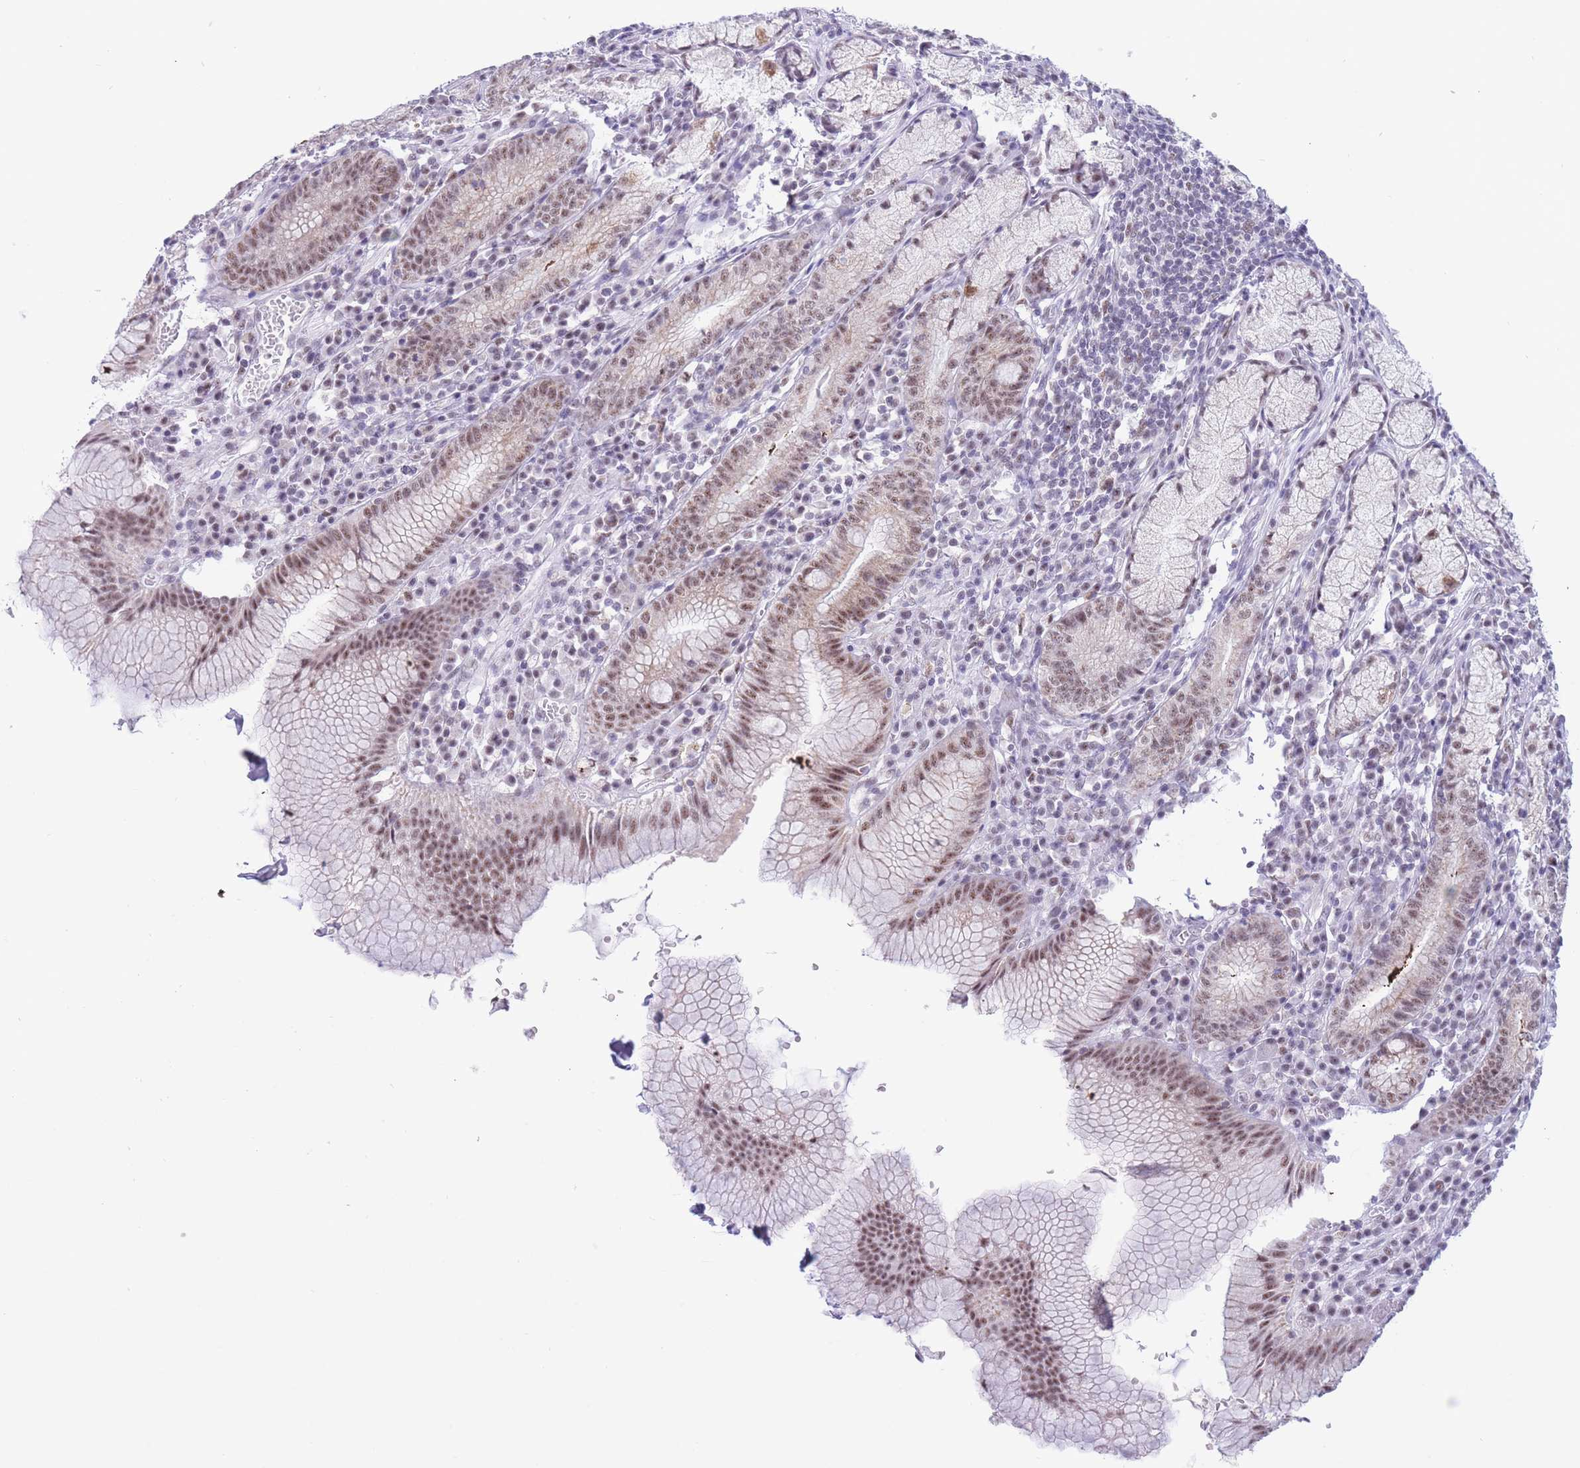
{"staining": {"intensity": "moderate", "quantity": ">75%", "location": "cytoplasmic/membranous,nuclear"}, "tissue": "stomach", "cell_type": "Glandular cells", "image_type": "normal", "snomed": [{"axis": "morphology", "description": "Normal tissue, NOS"}, {"axis": "topography", "description": "Stomach"}], "caption": "Stomach stained with immunohistochemistry exhibits moderate cytoplasmic/membranous,nuclear expression in about >75% of glandular cells.", "gene": "CYP2B6", "patient": {"sex": "male", "age": 55}}